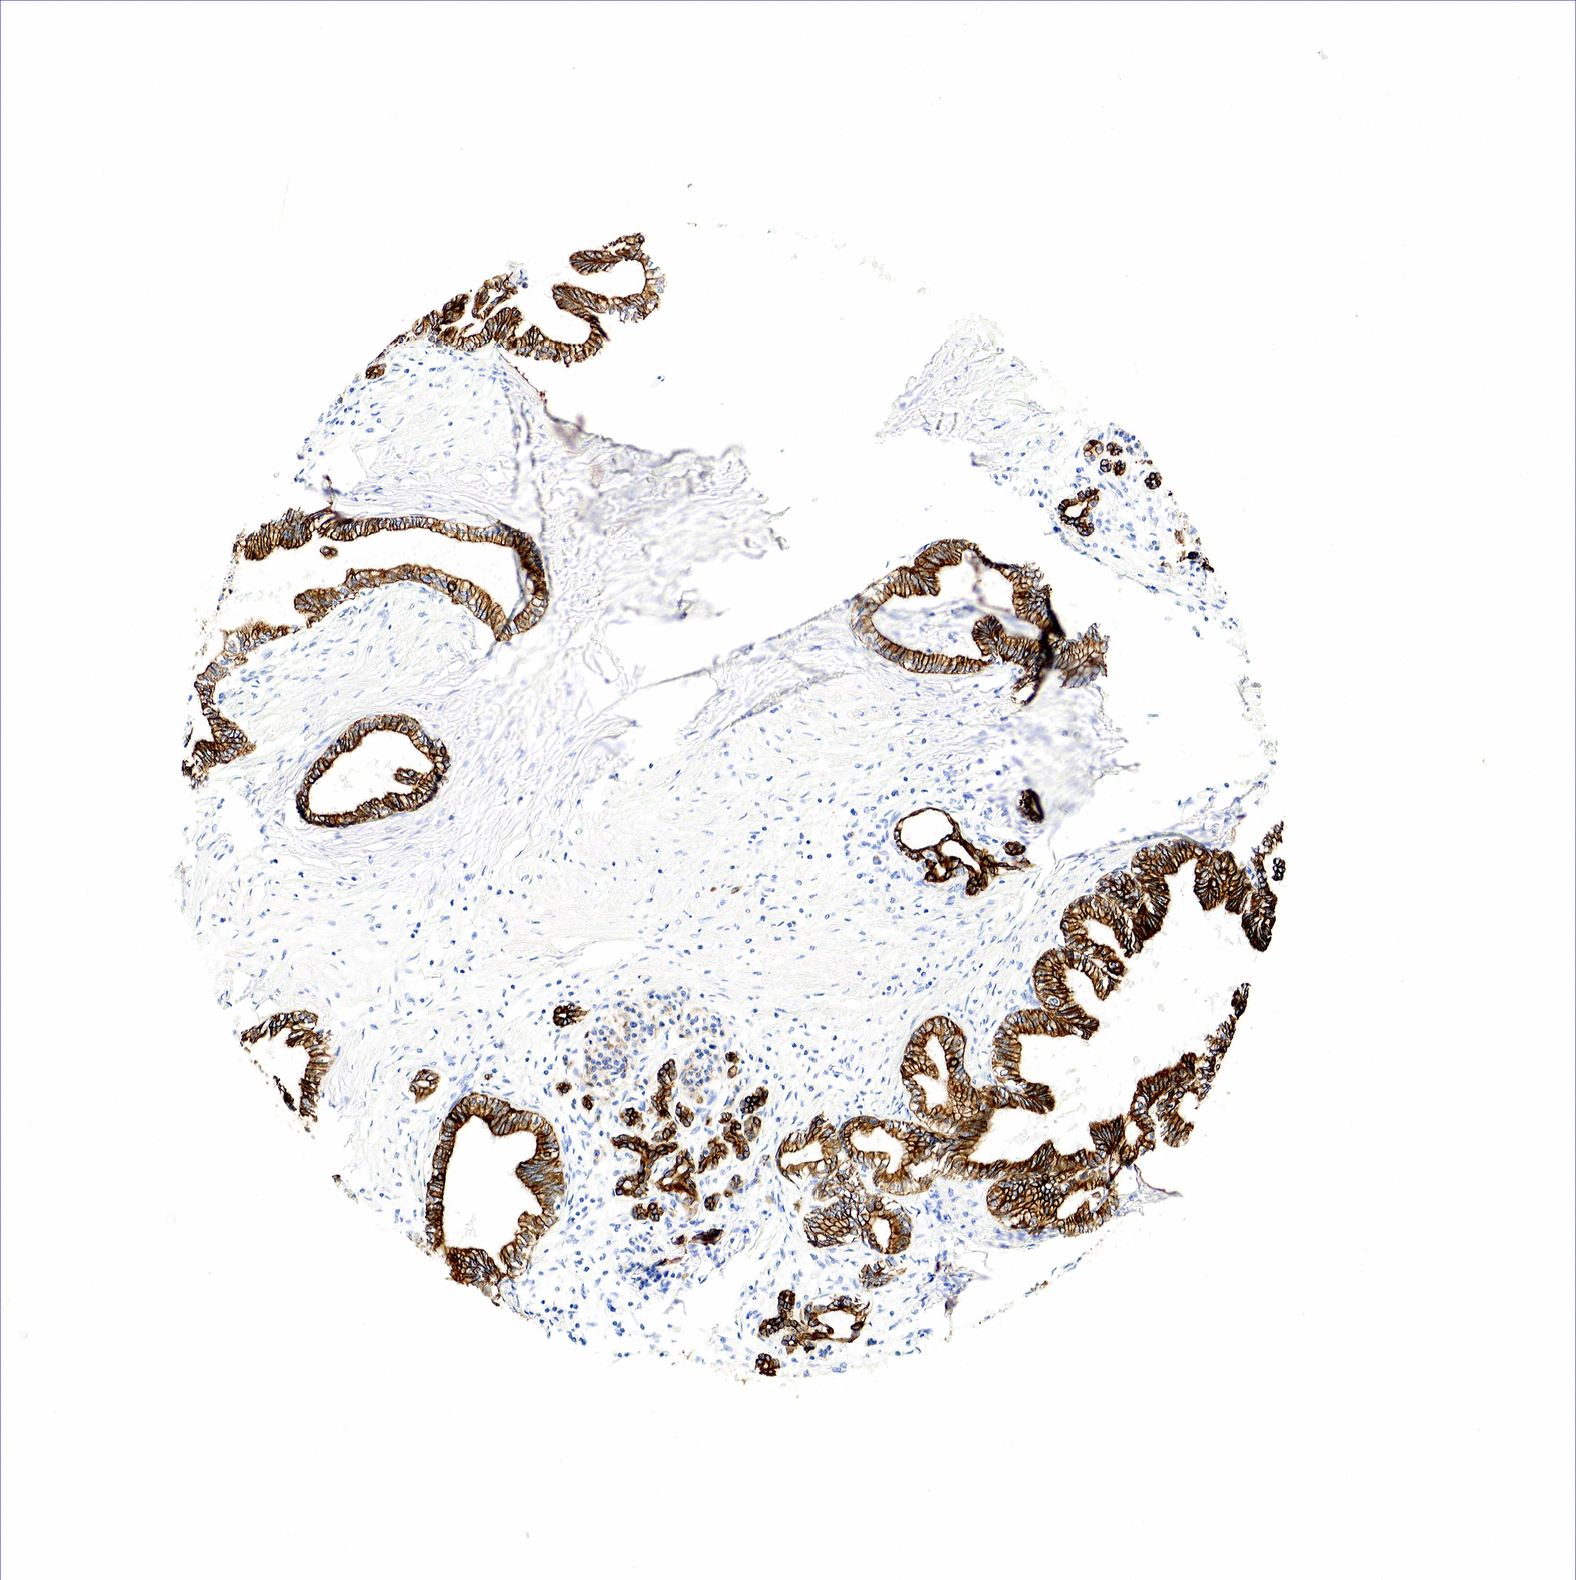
{"staining": {"intensity": "strong", "quantity": ">75%", "location": "cytoplasmic/membranous"}, "tissue": "pancreatic cancer", "cell_type": "Tumor cells", "image_type": "cancer", "snomed": [{"axis": "morphology", "description": "Adenocarcinoma, NOS"}, {"axis": "topography", "description": "Pancreas"}], "caption": "Tumor cells show strong cytoplasmic/membranous staining in about >75% of cells in pancreatic cancer (adenocarcinoma). Immunohistochemistry stains the protein of interest in brown and the nuclei are stained blue.", "gene": "KRT18", "patient": {"sex": "female", "age": 64}}